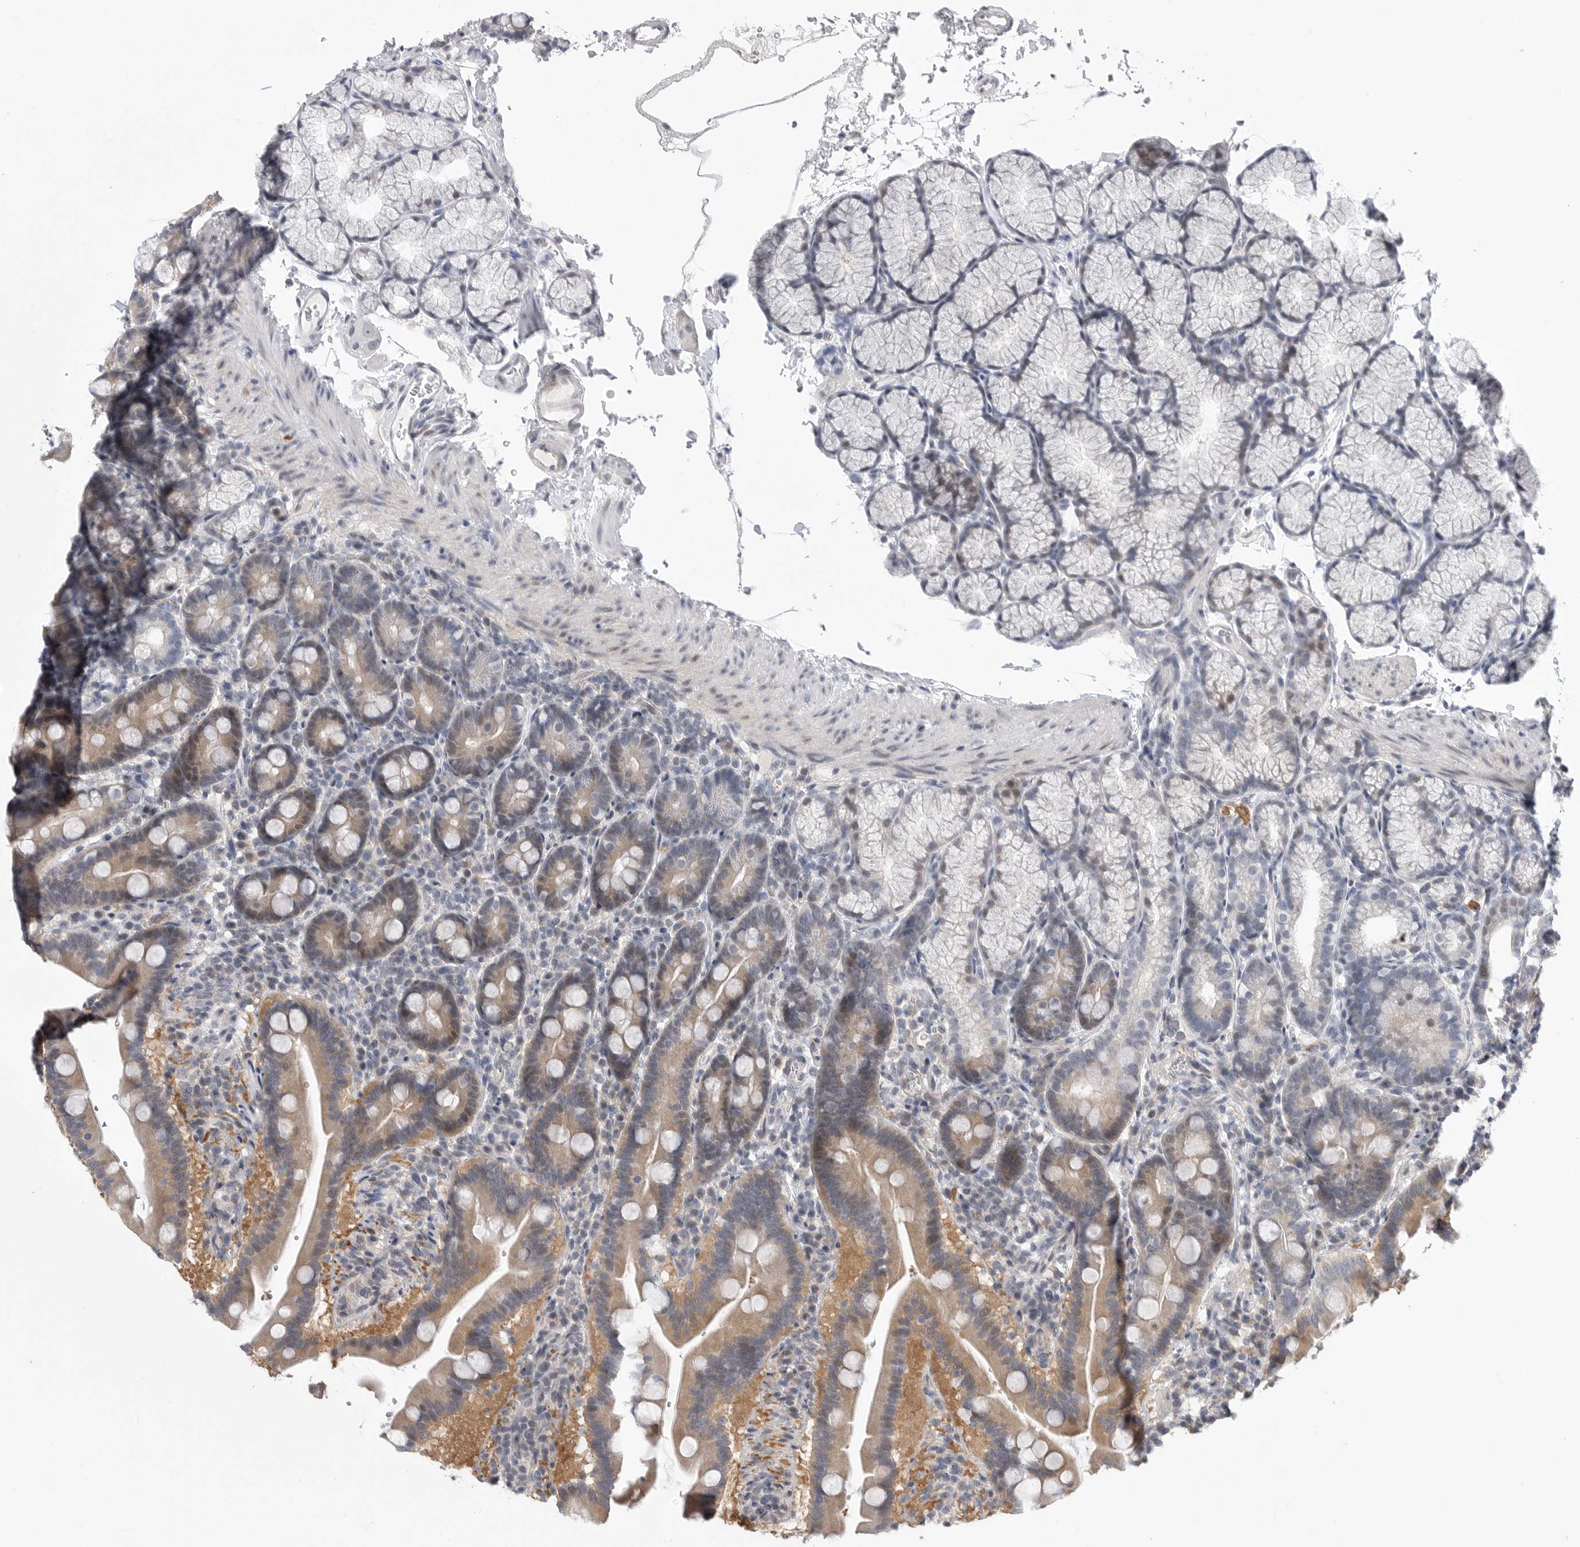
{"staining": {"intensity": "weak", "quantity": "25%-75%", "location": "cytoplasmic/membranous"}, "tissue": "duodenum", "cell_type": "Glandular cells", "image_type": "normal", "snomed": [{"axis": "morphology", "description": "Normal tissue, NOS"}, {"axis": "topography", "description": "Duodenum"}], "caption": "Weak cytoplasmic/membranous positivity is appreciated in approximately 25%-75% of glandular cells in unremarkable duodenum. The protein of interest is stained brown, and the nuclei are stained in blue (DAB IHC with brightfield microscopy, high magnification).", "gene": "FBXO43", "patient": {"sex": "male", "age": 54}}